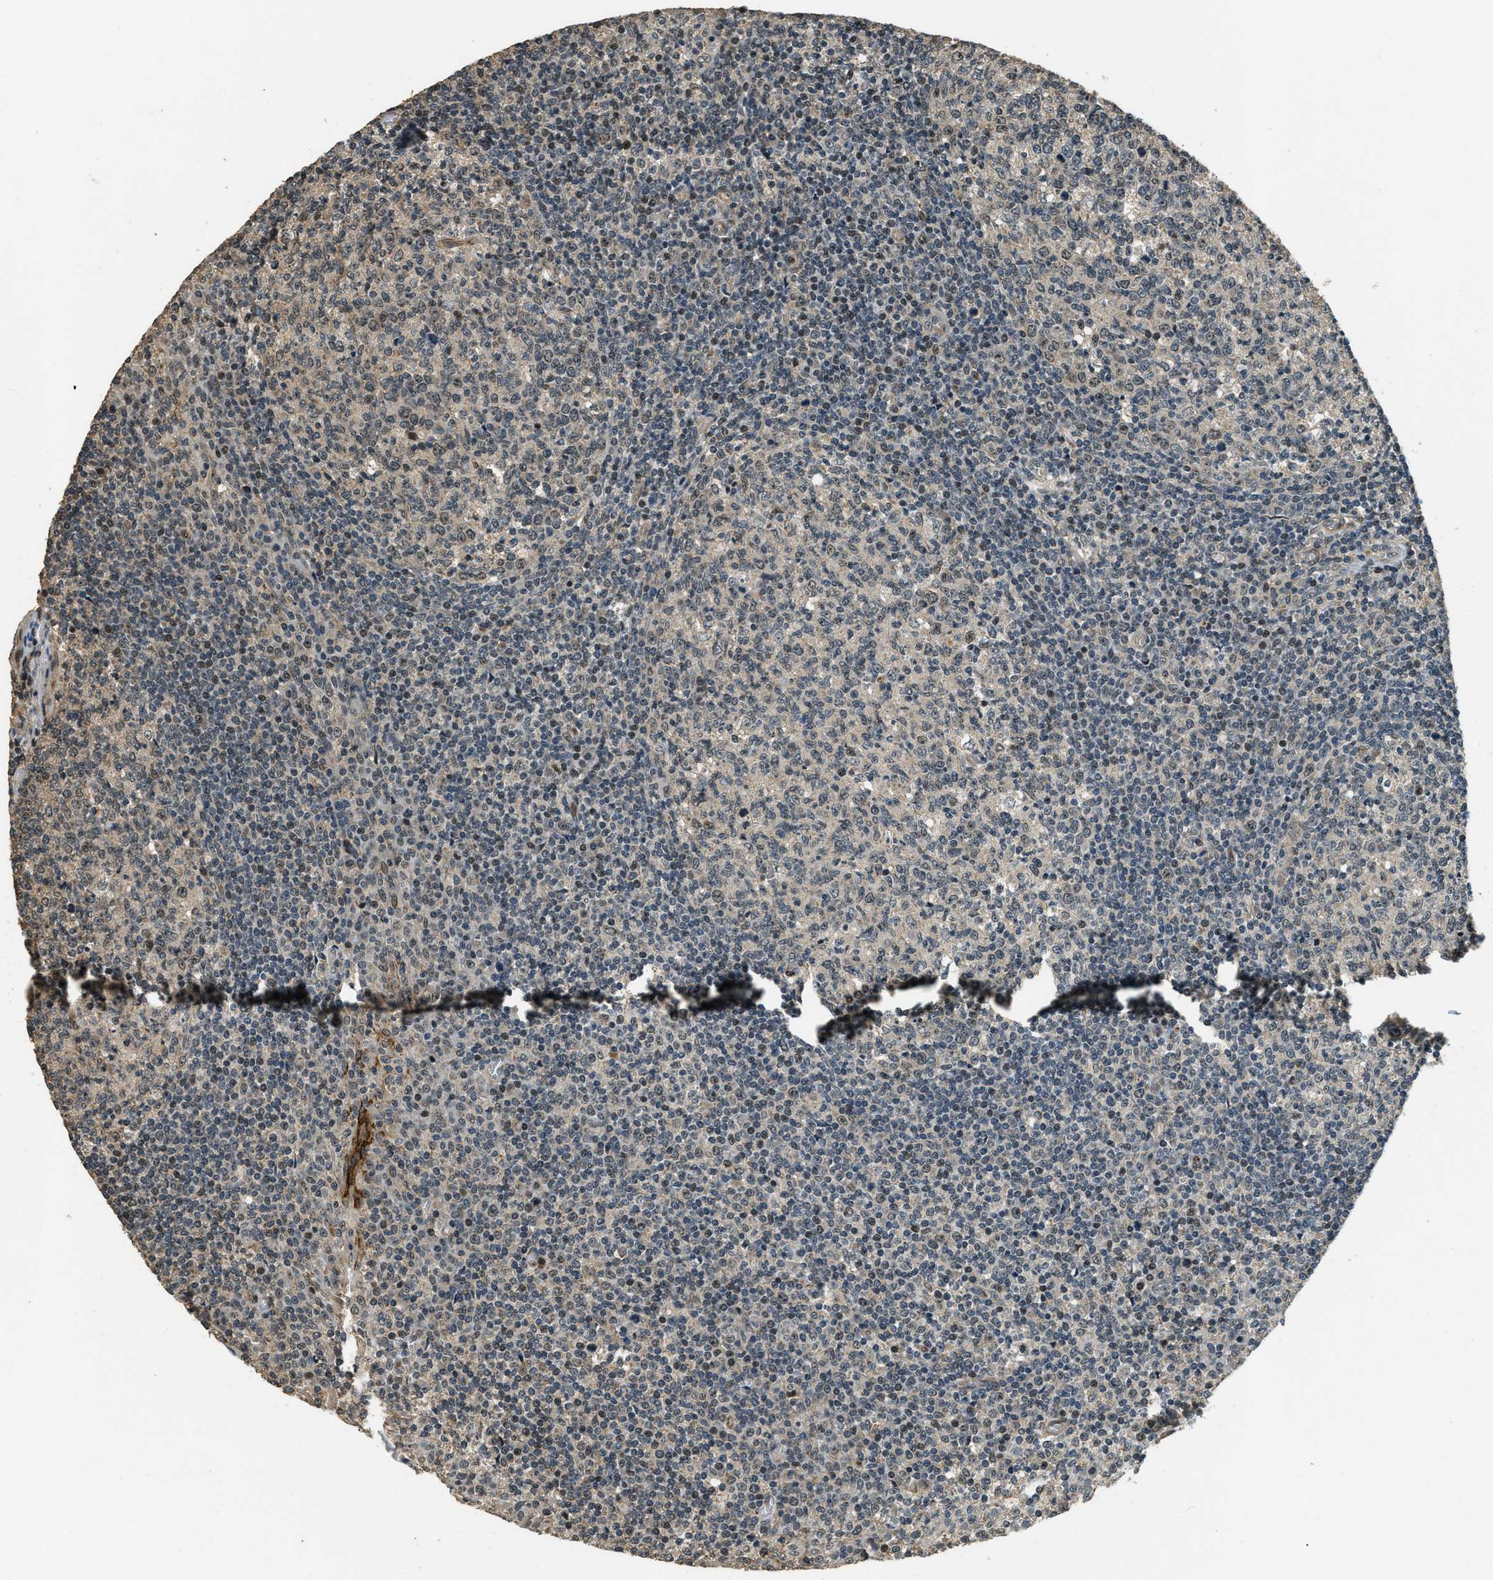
{"staining": {"intensity": "weak", "quantity": "<25%", "location": "nuclear"}, "tissue": "tonsil", "cell_type": "Germinal center cells", "image_type": "normal", "snomed": [{"axis": "morphology", "description": "Normal tissue, NOS"}, {"axis": "topography", "description": "Tonsil"}], "caption": "This is an IHC photomicrograph of benign tonsil. There is no staining in germinal center cells.", "gene": "MED21", "patient": {"sex": "female", "age": 19}}